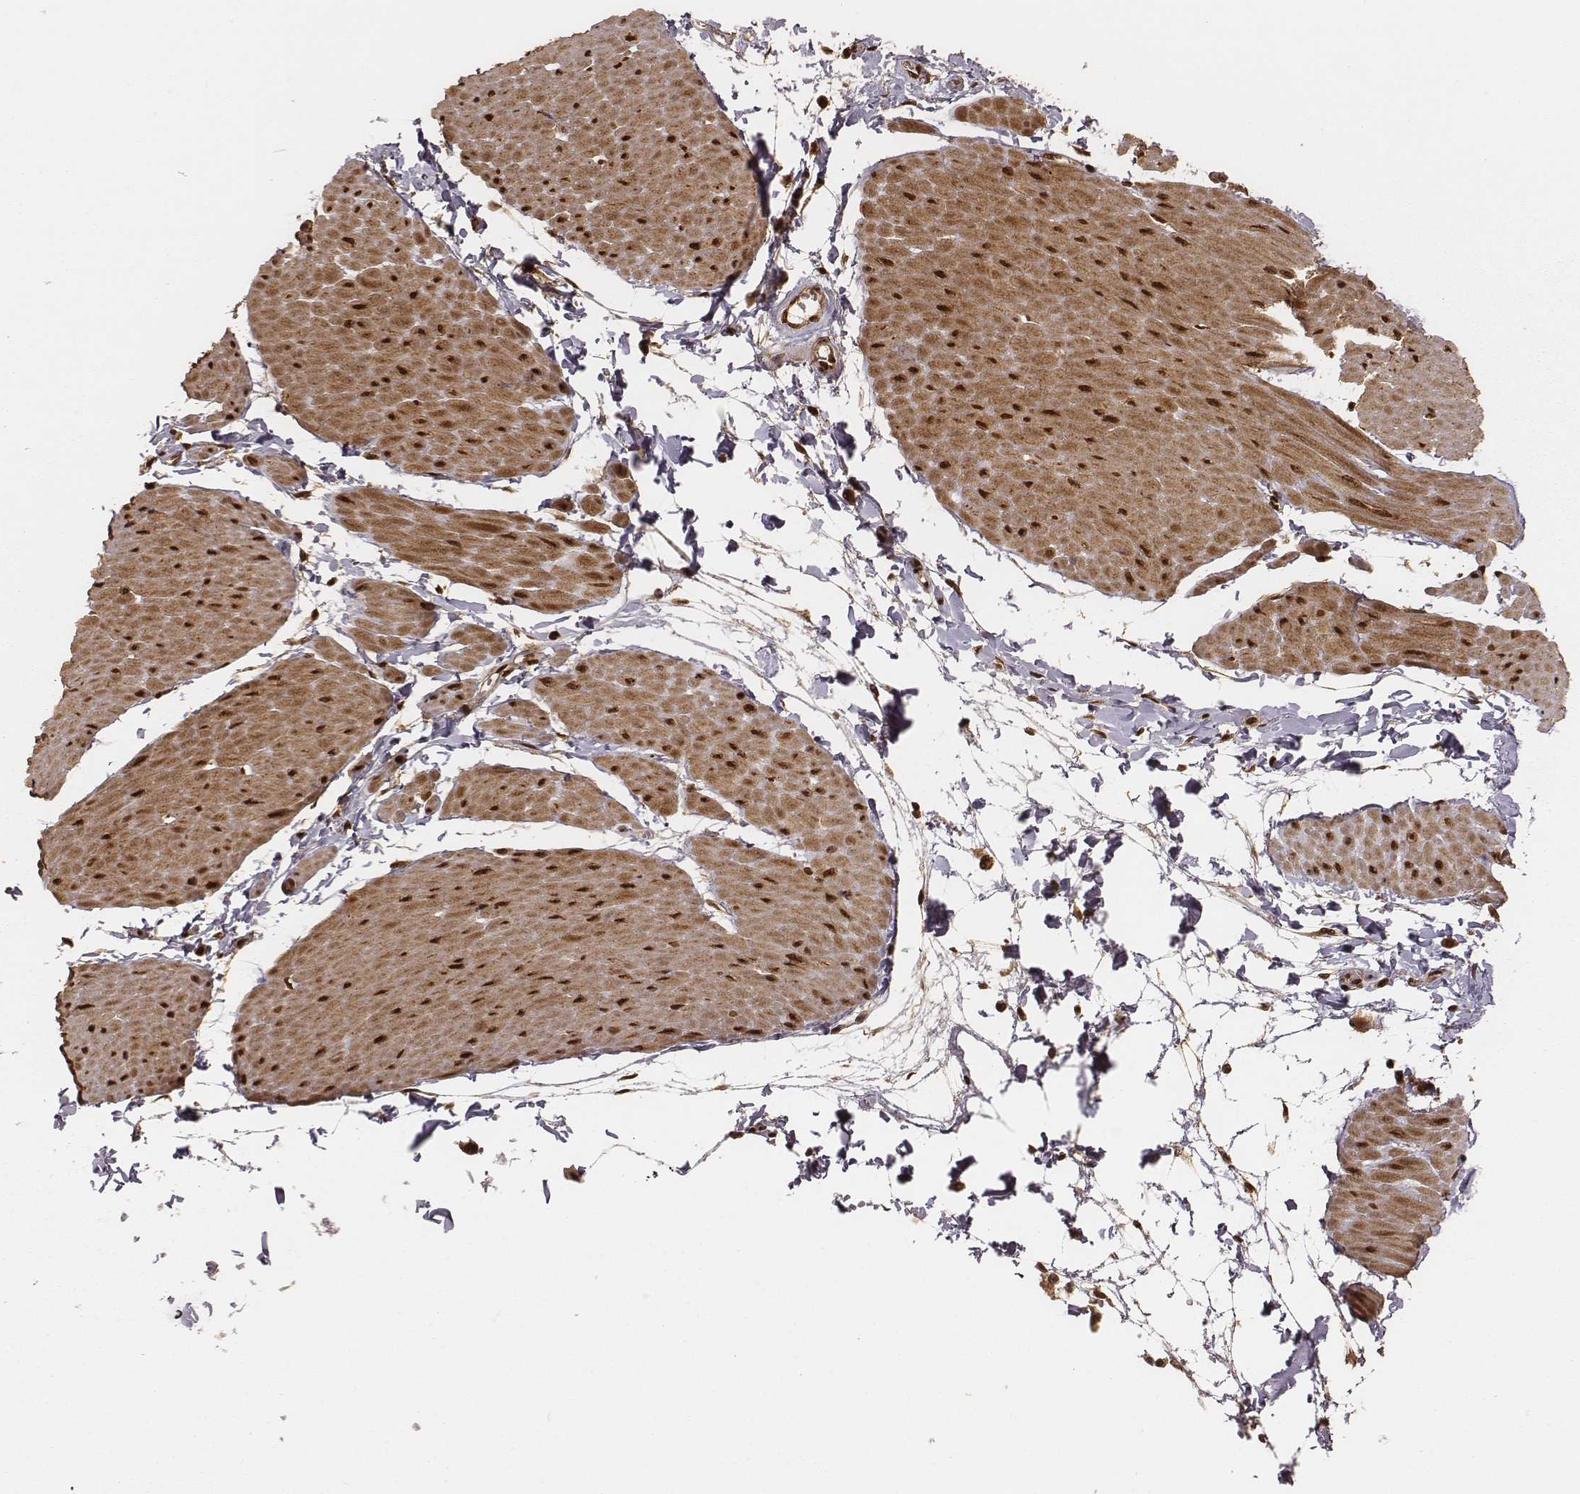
{"staining": {"intensity": "strong", "quantity": ">75%", "location": "nuclear"}, "tissue": "adipose tissue", "cell_type": "Adipocytes", "image_type": "normal", "snomed": [{"axis": "morphology", "description": "Normal tissue, NOS"}, {"axis": "topography", "description": "Smooth muscle"}, {"axis": "topography", "description": "Peripheral nerve tissue"}], "caption": "This histopathology image shows immunohistochemistry (IHC) staining of normal human adipose tissue, with high strong nuclear positivity in approximately >75% of adipocytes.", "gene": "NFX1", "patient": {"sex": "male", "age": 58}}